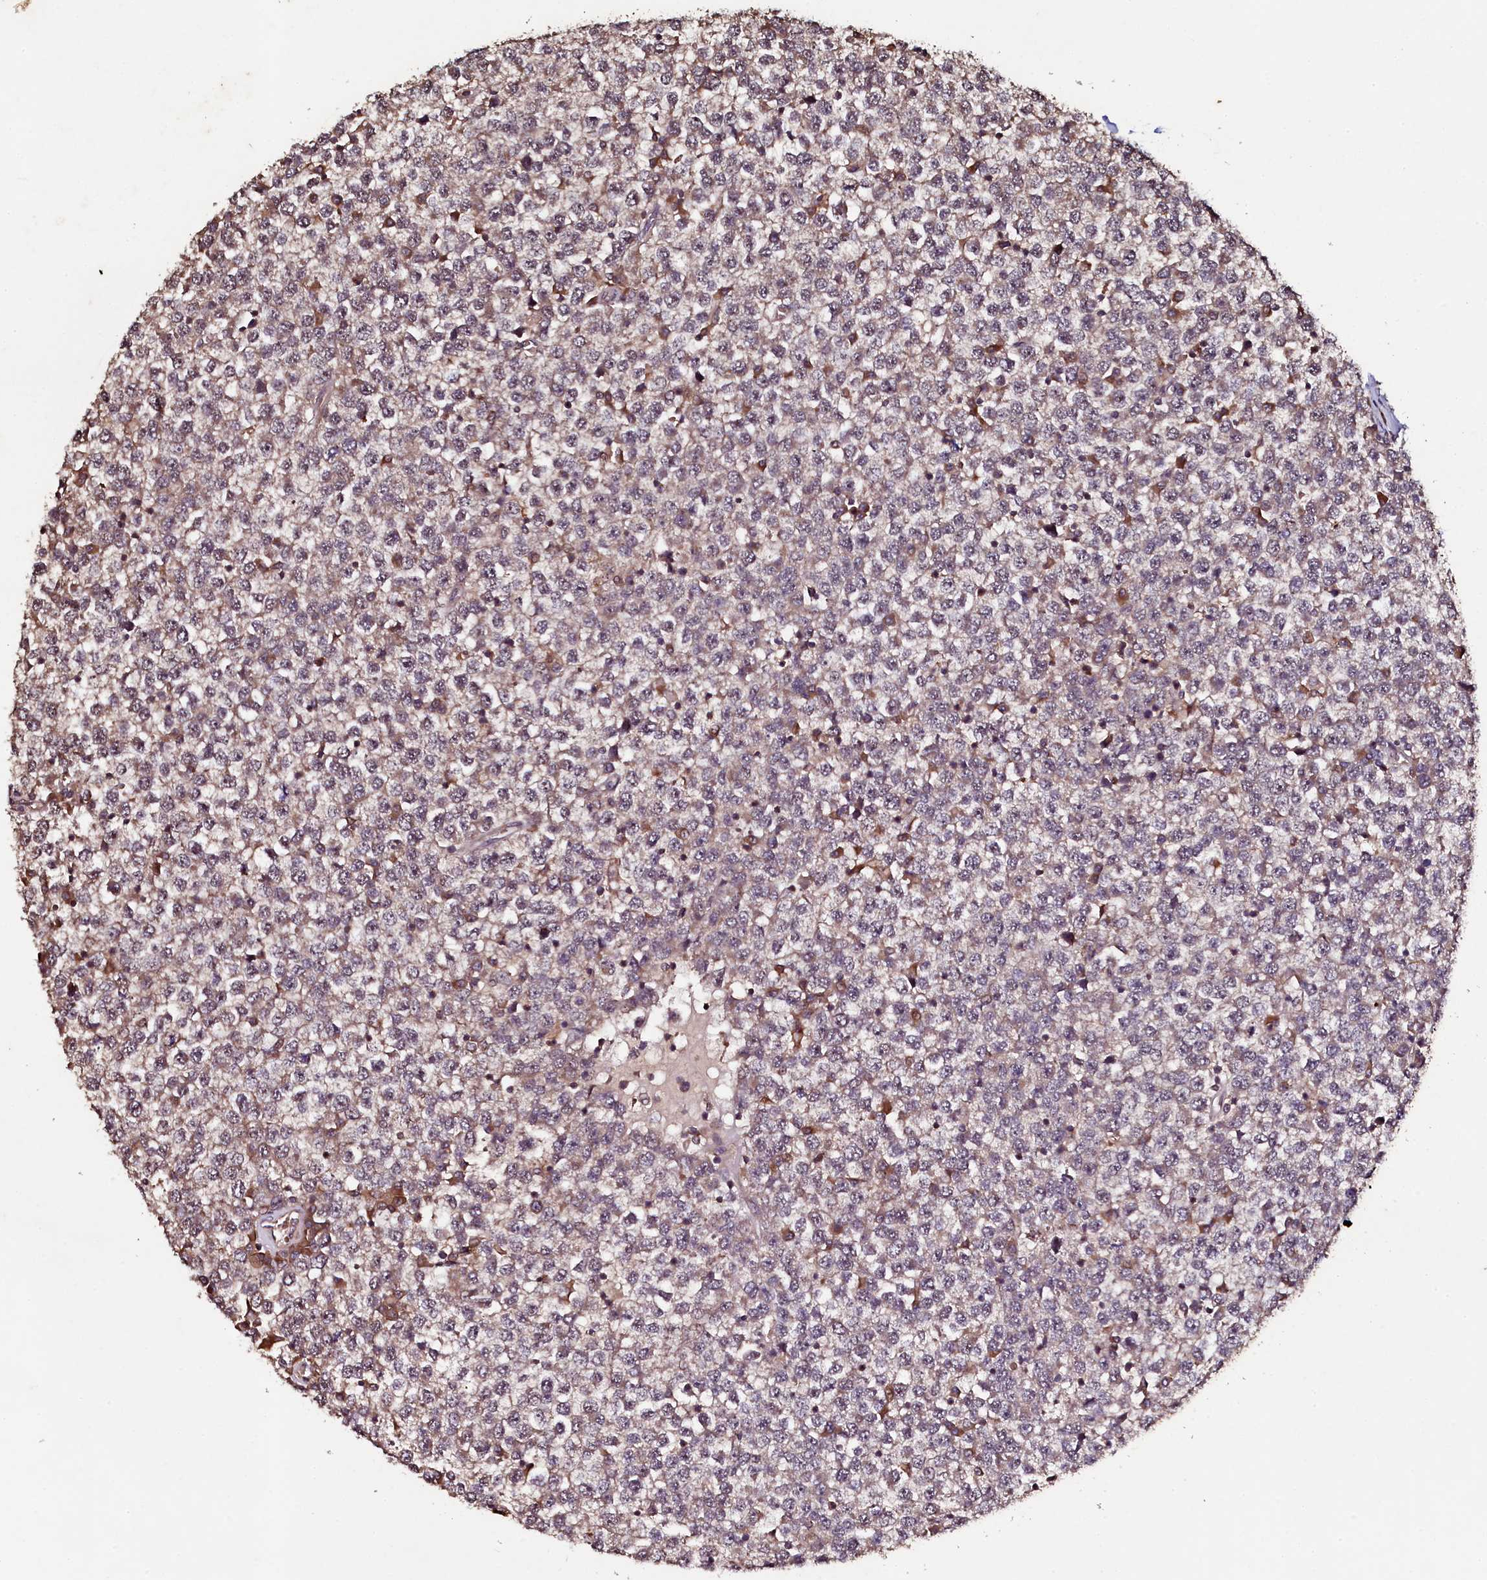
{"staining": {"intensity": "weak", "quantity": "25%-75%", "location": "cytoplasmic/membranous"}, "tissue": "testis cancer", "cell_type": "Tumor cells", "image_type": "cancer", "snomed": [{"axis": "morphology", "description": "Seminoma, NOS"}, {"axis": "topography", "description": "Testis"}], "caption": "A low amount of weak cytoplasmic/membranous positivity is identified in approximately 25%-75% of tumor cells in testis cancer (seminoma) tissue. The staining was performed using DAB (3,3'-diaminobenzidine) to visualize the protein expression in brown, while the nuclei were stained in blue with hematoxylin (Magnification: 20x).", "gene": "SEC24C", "patient": {"sex": "male", "age": 65}}